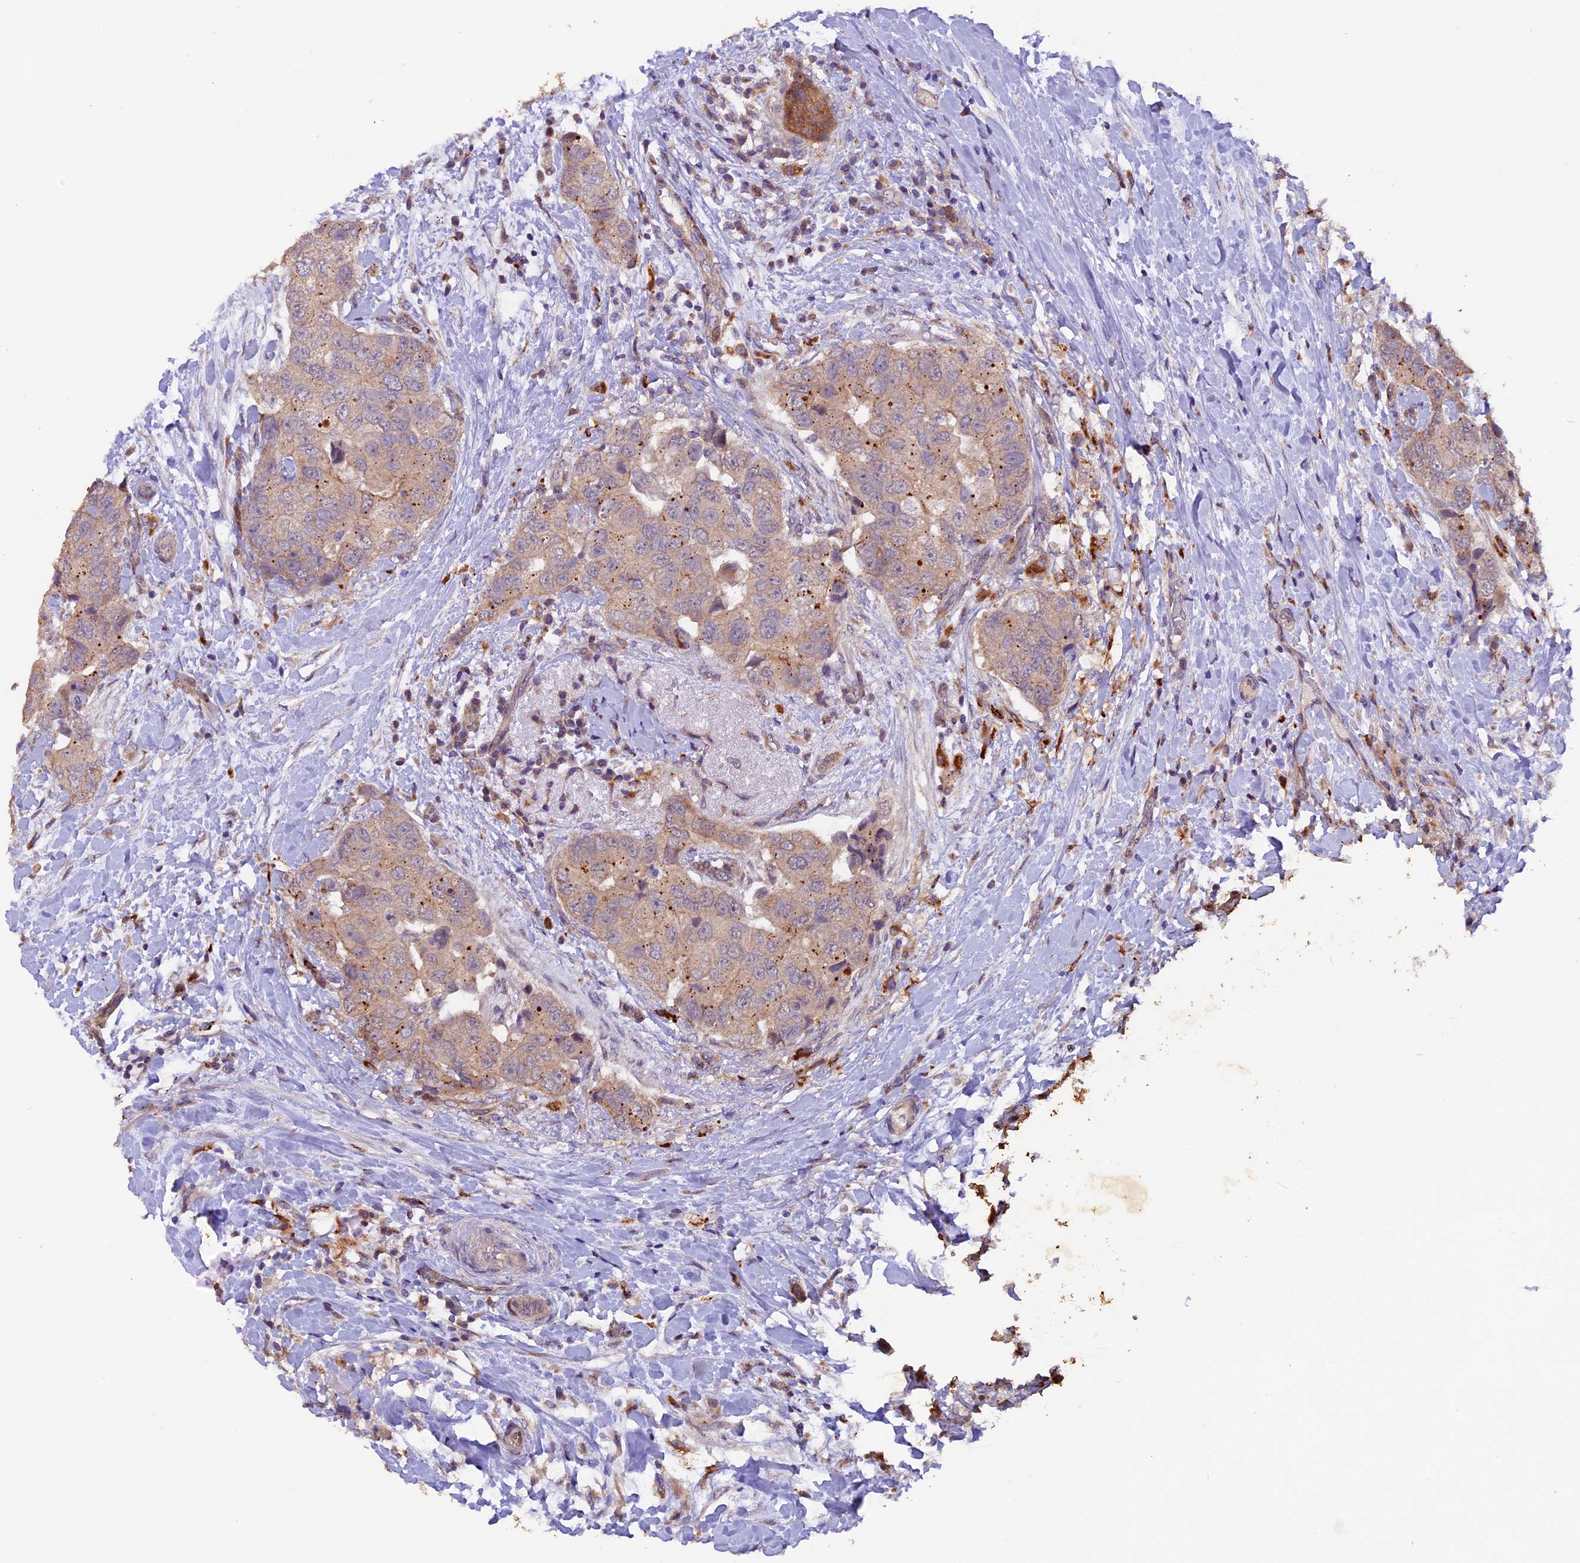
{"staining": {"intensity": "weak", "quantity": ">75%", "location": "cytoplasmic/membranous"}, "tissue": "breast cancer", "cell_type": "Tumor cells", "image_type": "cancer", "snomed": [{"axis": "morphology", "description": "Normal tissue, NOS"}, {"axis": "morphology", "description": "Duct carcinoma"}, {"axis": "topography", "description": "Breast"}], "caption": "Tumor cells display low levels of weak cytoplasmic/membranous expression in about >75% of cells in invasive ductal carcinoma (breast).", "gene": "NCK2", "patient": {"sex": "female", "age": 62}}